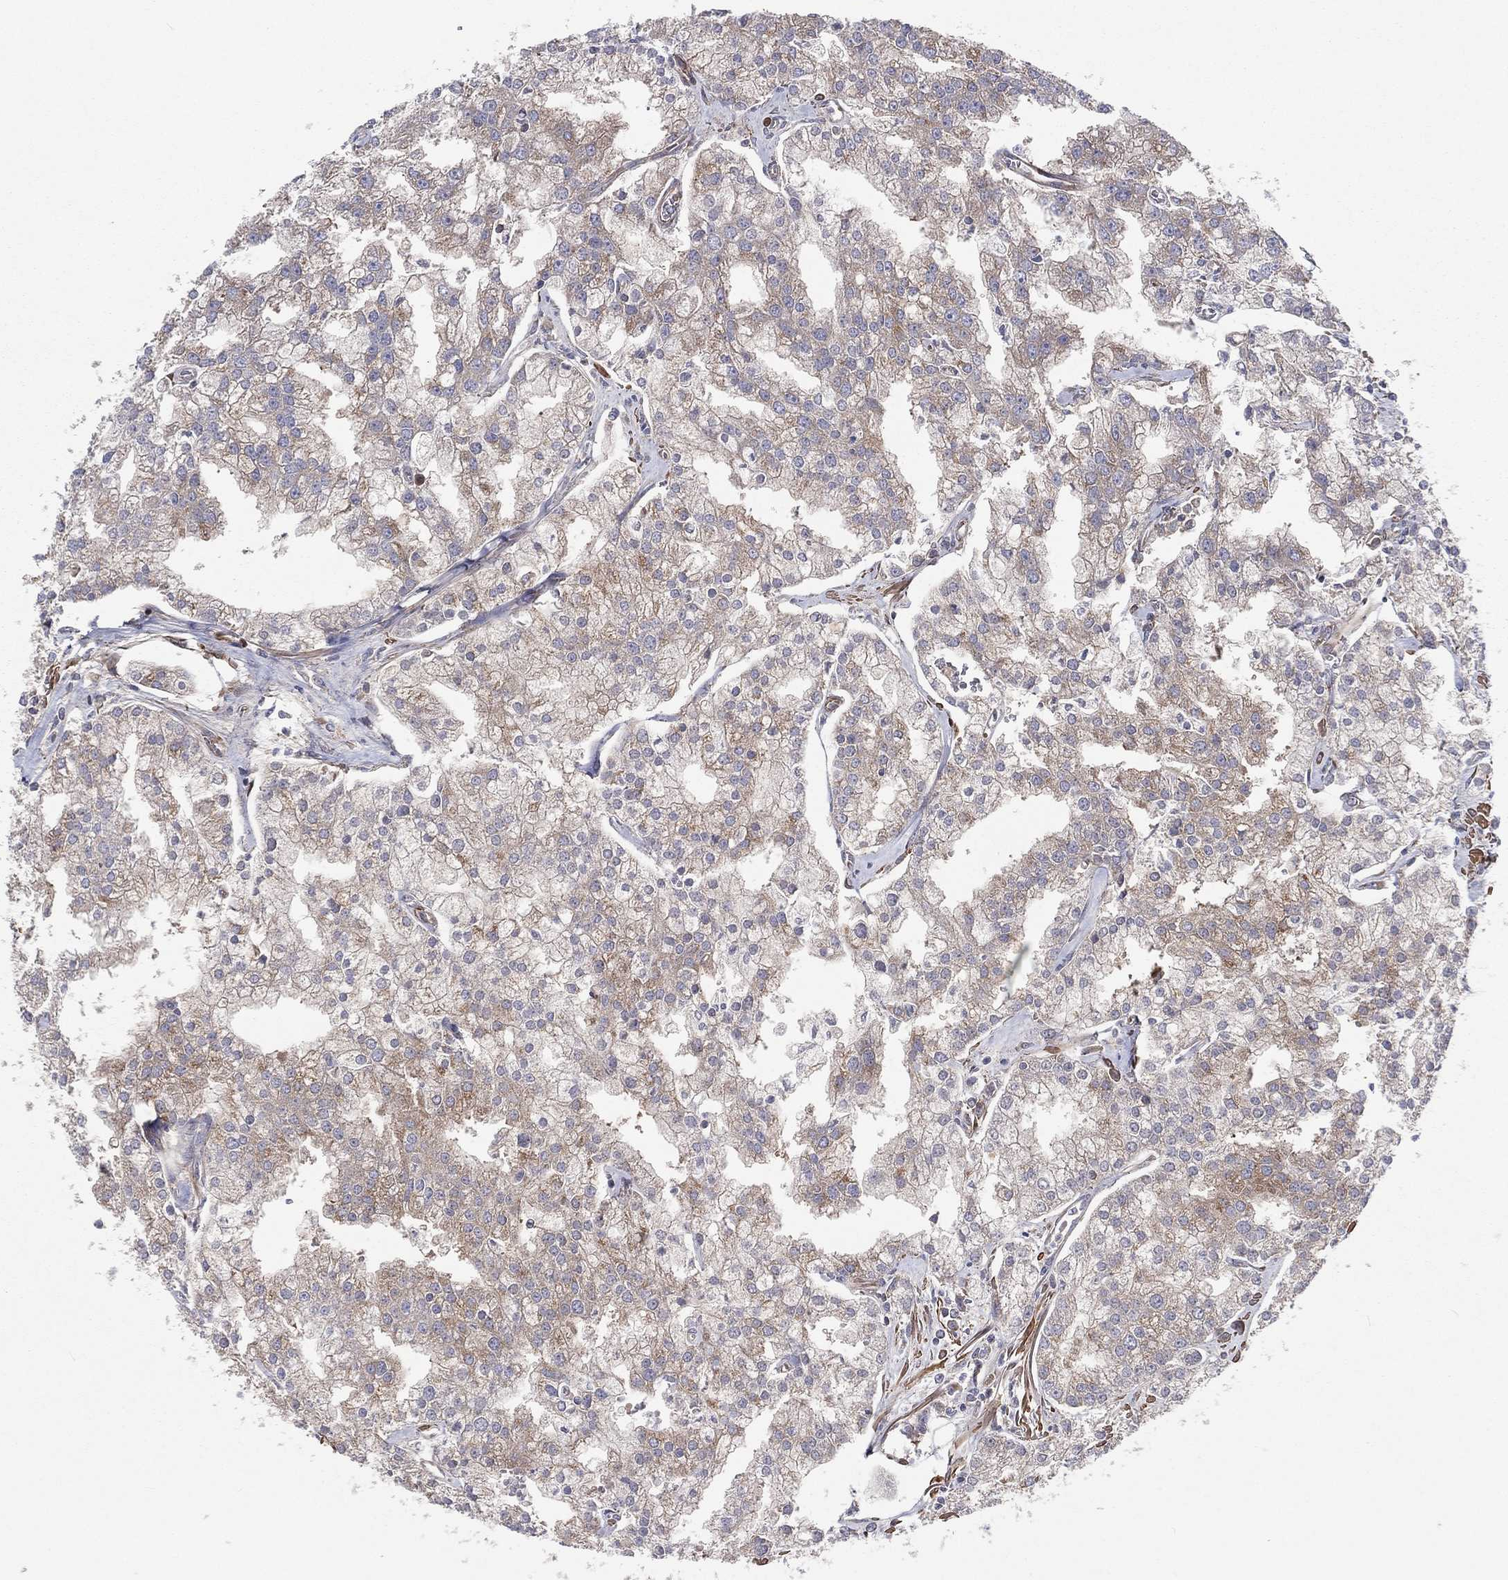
{"staining": {"intensity": "moderate", "quantity": "25%-75%", "location": "cytoplasmic/membranous"}, "tissue": "prostate cancer", "cell_type": "Tumor cells", "image_type": "cancer", "snomed": [{"axis": "morphology", "description": "Adenocarcinoma, NOS"}, {"axis": "topography", "description": "Prostate"}], "caption": "Approximately 25%-75% of tumor cells in human prostate cancer display moderate cytoplasmic/membranous protein expression as visualized by brown immunohistochemical staining.", "gene": "EIF2B5", "patient": {"sex": "male", "age": 70}}